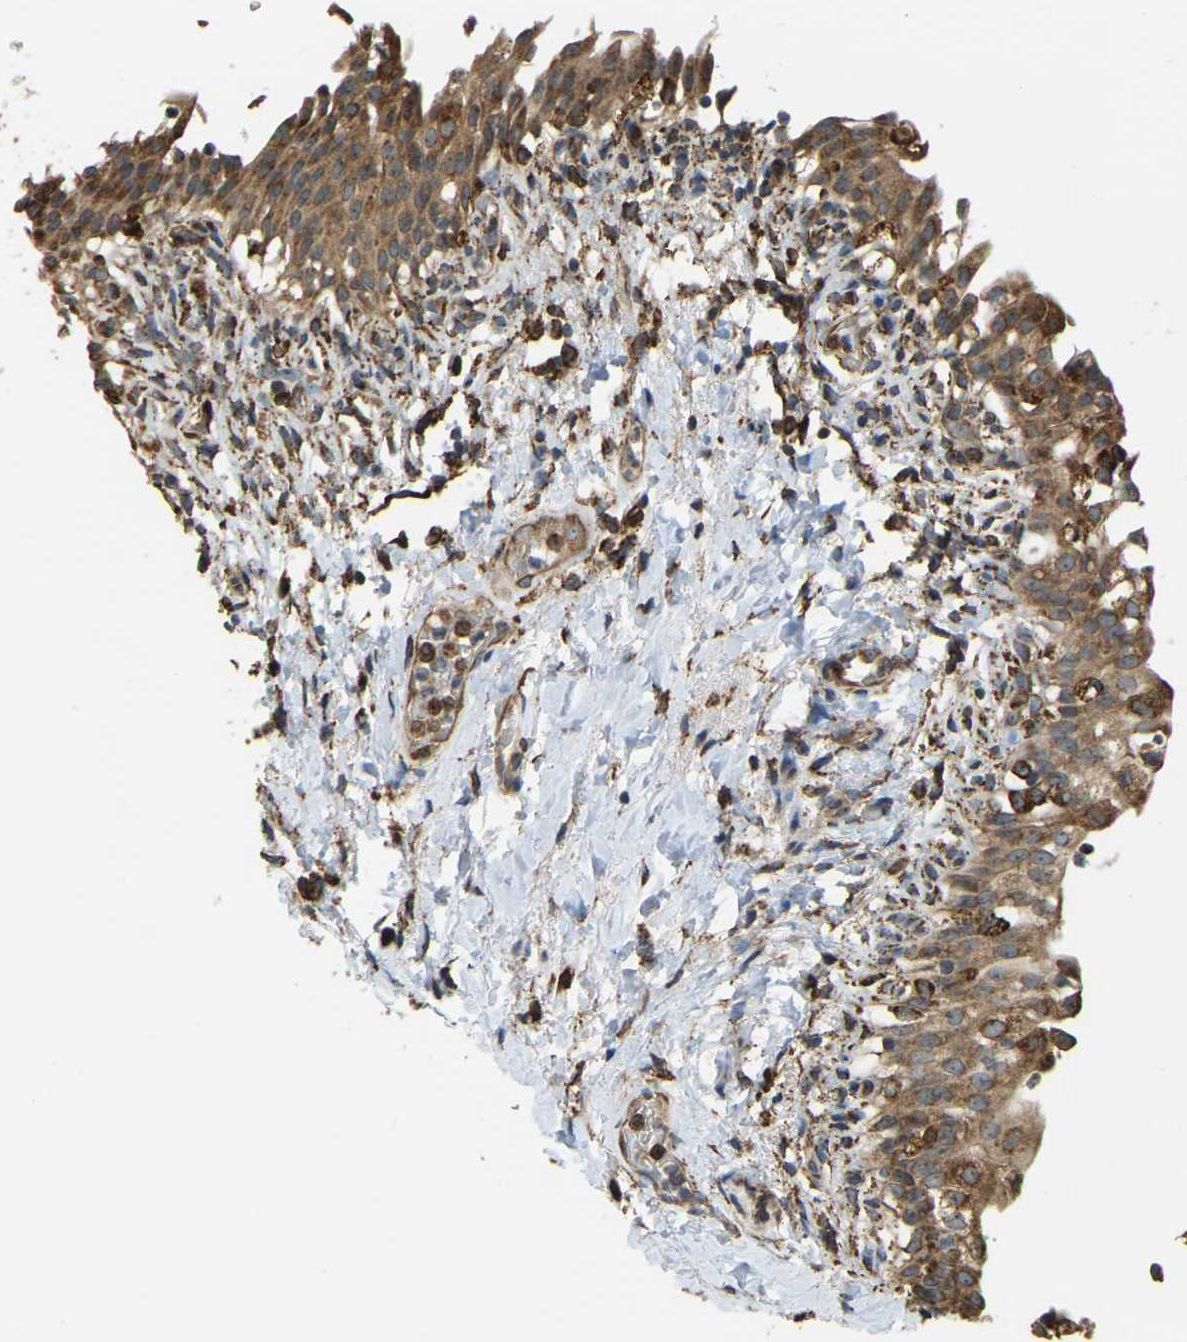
{"staining": {"intensity": "moderate", "quantity": ">75%", "location": "cytoplasmic/membranous"}, "tissue": "urinary bladder", "cell_type": "Urothelial cells", "image_type": "normal", "snomed": [{"axis": "morphology", "description": "Normal tissue, NOS"}, {"axis": "topography", "description": "Urinary bladder"}], "caption": "The image reveals a brown stain indicating the presence of a protein in the cytoplasmic/membranous of urothelial cells in urinary bladder. Using DAB (3,3'-diaminobenzidine) (brown) and hematoxylin (blue) stains, captured at high magnification using brightfield microscopy.", "gene": "RNF115", "patient": {"sex": "female", "age": 60}}